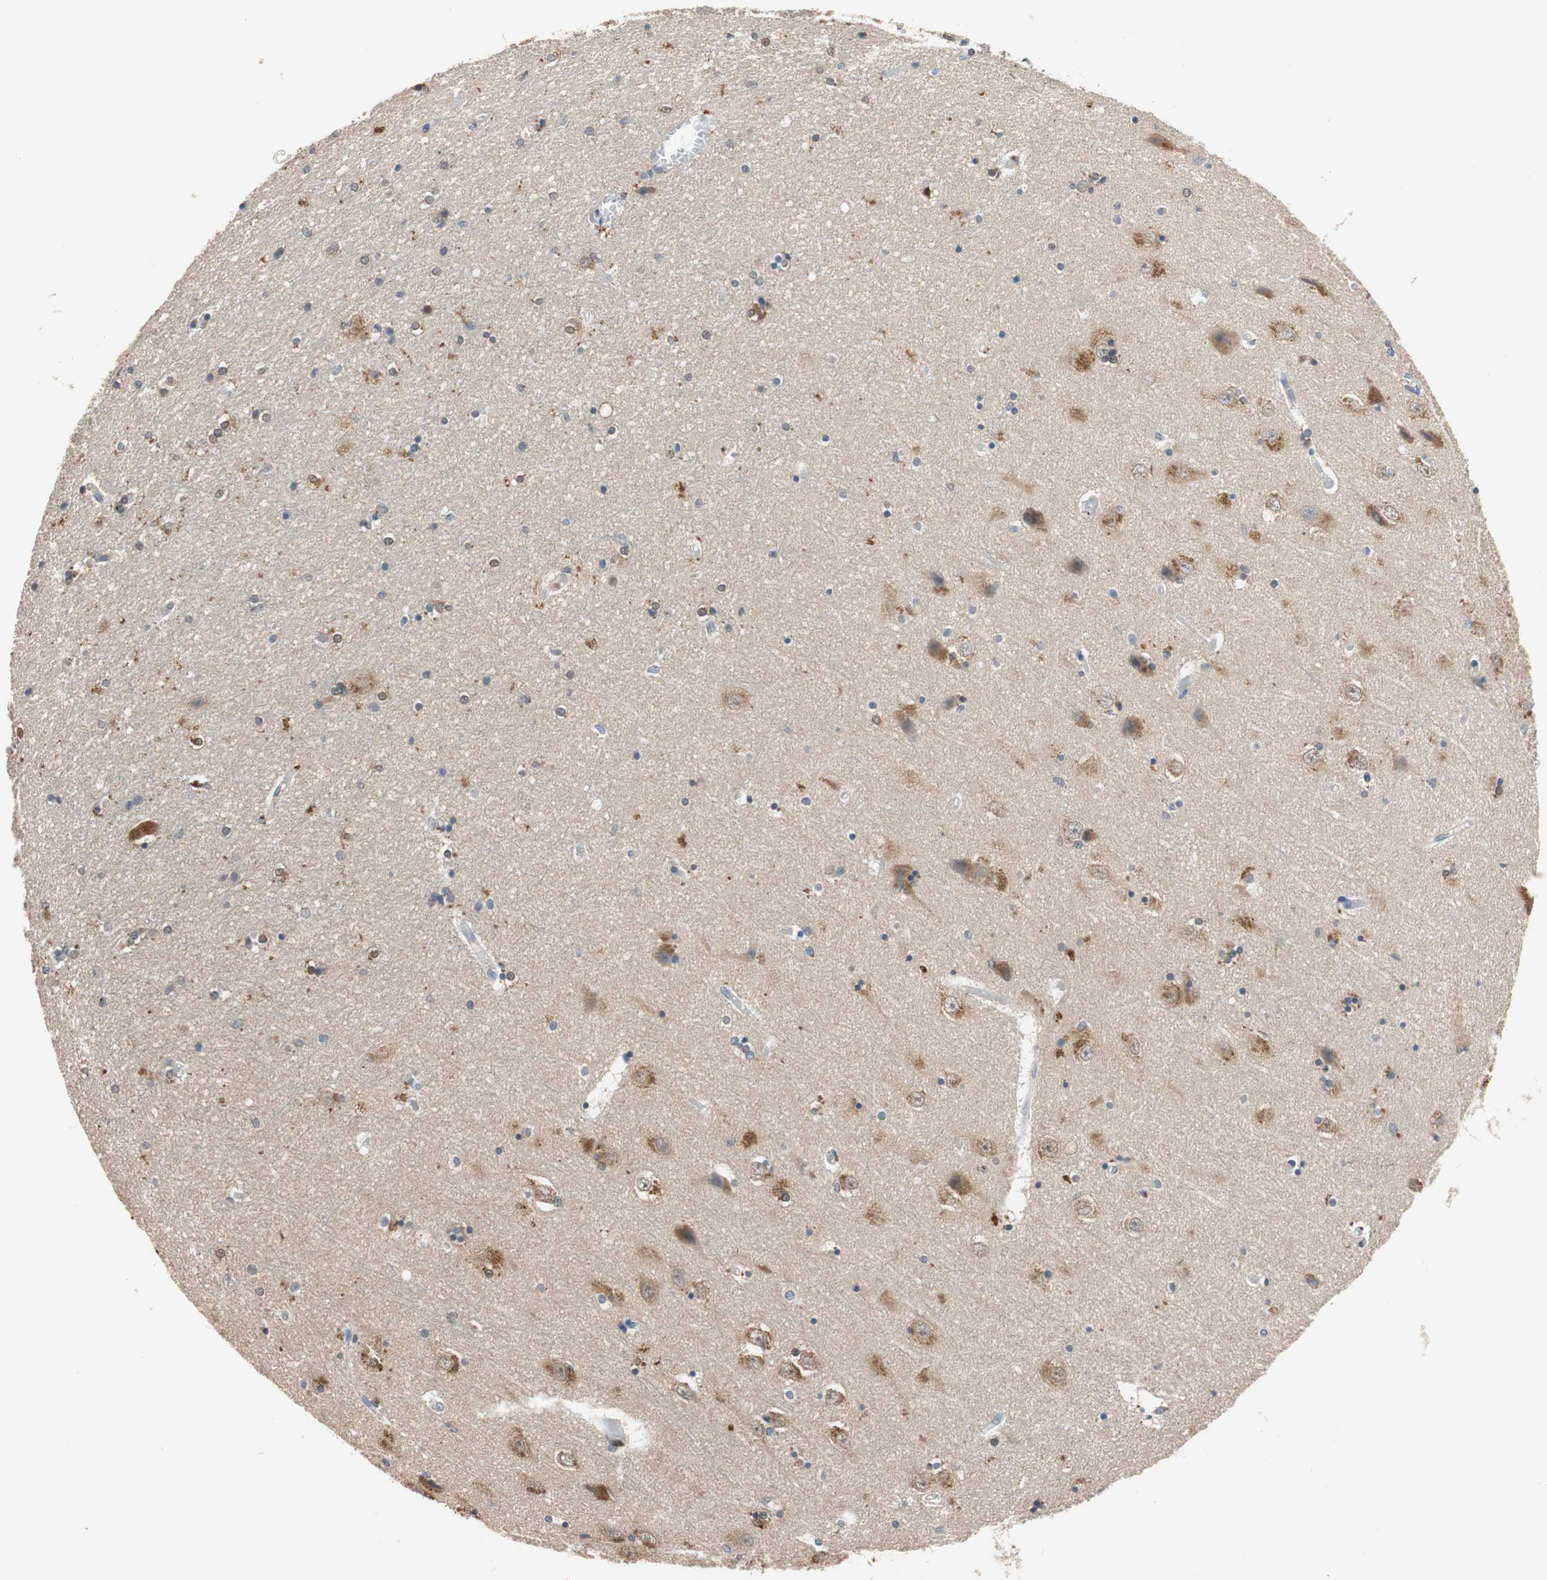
{"staining": {"intensity": "moderate", "quantity": "<25%", "location": "cytoplasmic/membranous"}, "tissue": "hippocampus", "cell_type": "Glial cells", "image_type": "normal", "snomed": [{"axis": "morphology", "description": "Normal tissue, NOS"}, {"axis": "topography", "description": "Hippocampus"}], "caption": "The immunohistochemical stain highlights moderate cytoplasmic/membranous expression in glial cells of normal hippocampus. (Stains: DAB in brown, nuclei in blue, Microscopy: brightfield microscopy at high magnification).", "gene": "ADAP1", "patient": {"sex": "female", "age": 54}}